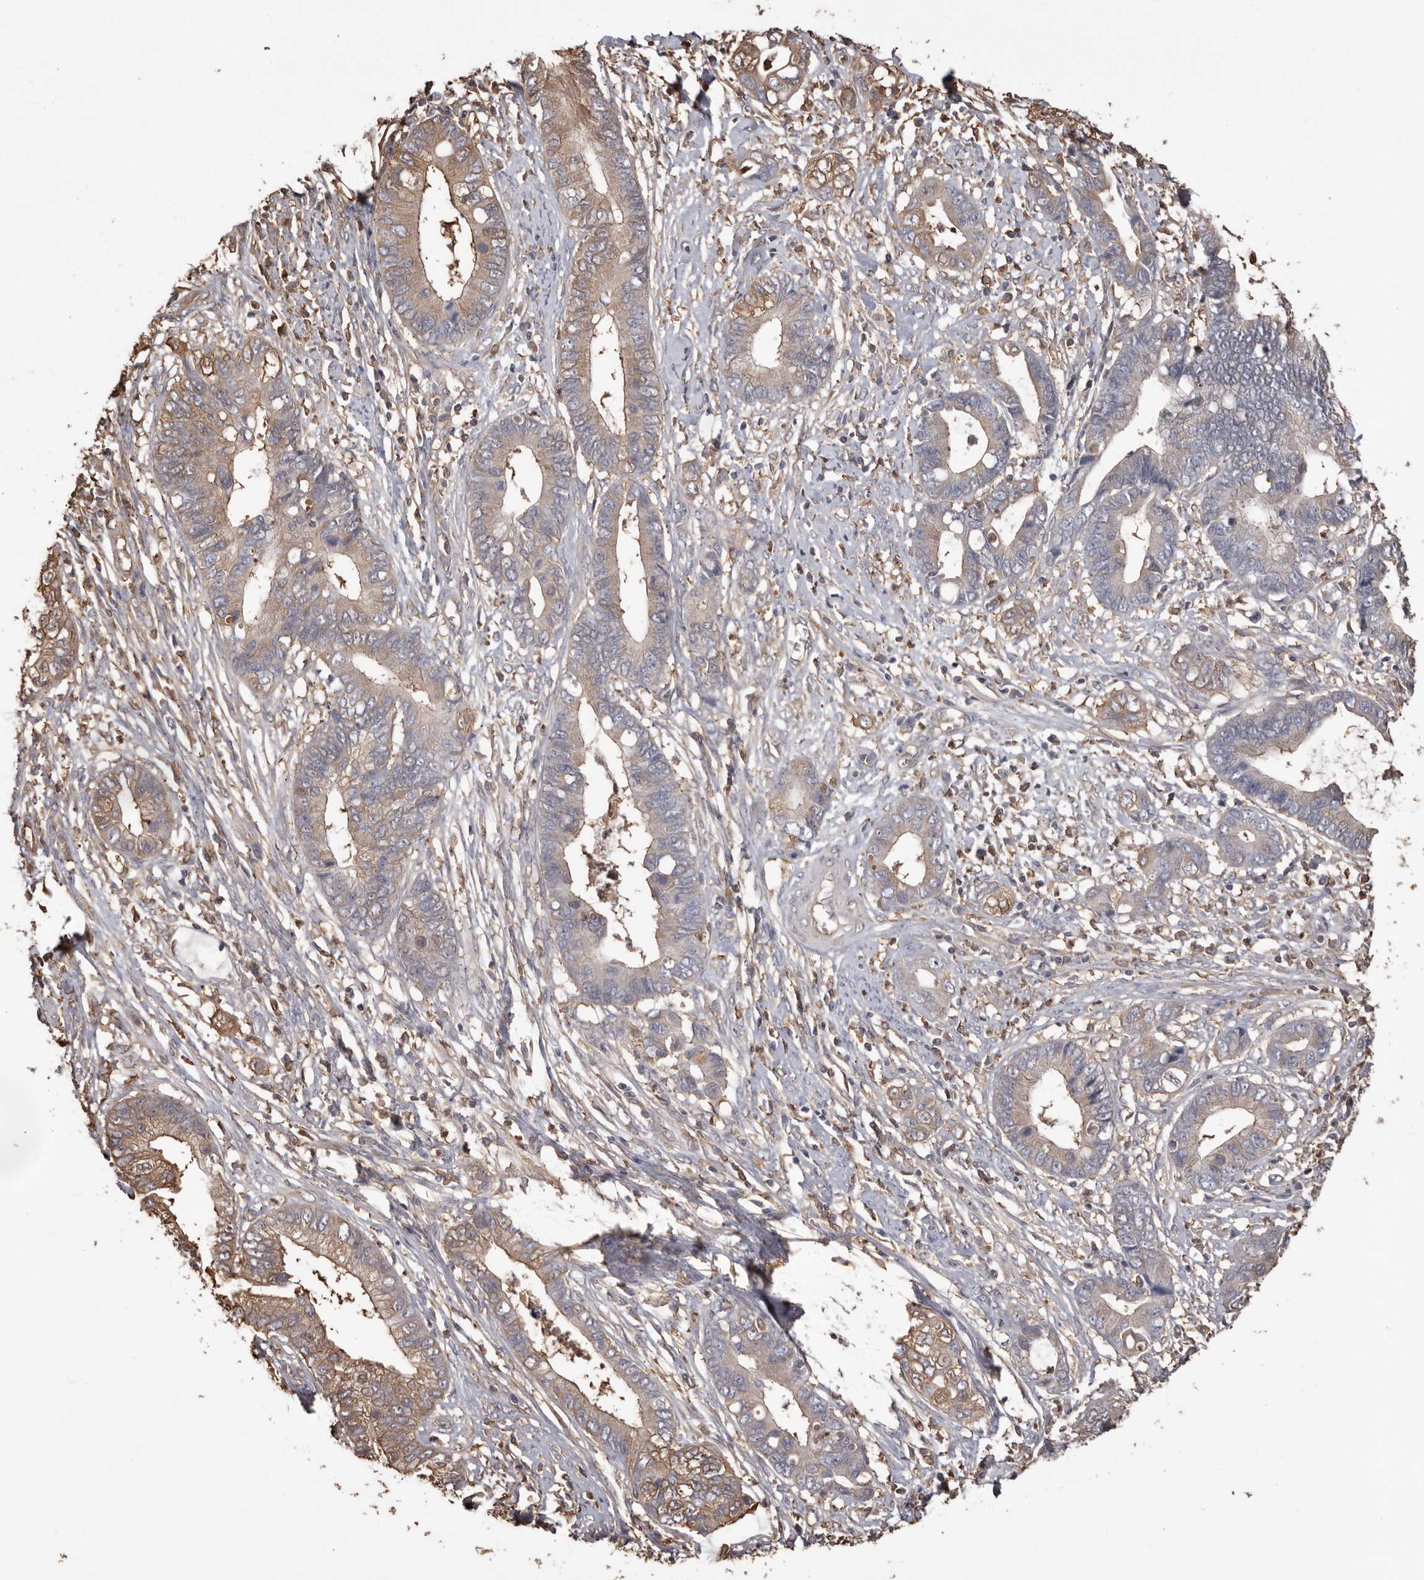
{"staining": {"intensity": "moderate", "quantity": "25%-75%", "location": "cytoplasmic/membranous"}, "tissue": "cervical cancer", "cell_type": "Tumor cells", "image_type": "cancer", "snomed": [{"axis": "morphology", "description": "Adenocarcinoma, NOS"}, {"axis": "topography", "description": "Cervix"}], "caption": "Cervical cancer (adenocarcinoma) was stained to show a protein in brown. There is medium levels of moderate cytoplasmic/membranous positivity in approximately 25%-75% of tumor cells. The staining is performed using DAB (3,3'-diaminobenzidine) brown chromogen to label protein expression. The nuclei are counter-stained blue using hematoxylin.", "gene": "PKM", "patient": {"sex": "female", "age": 44}}